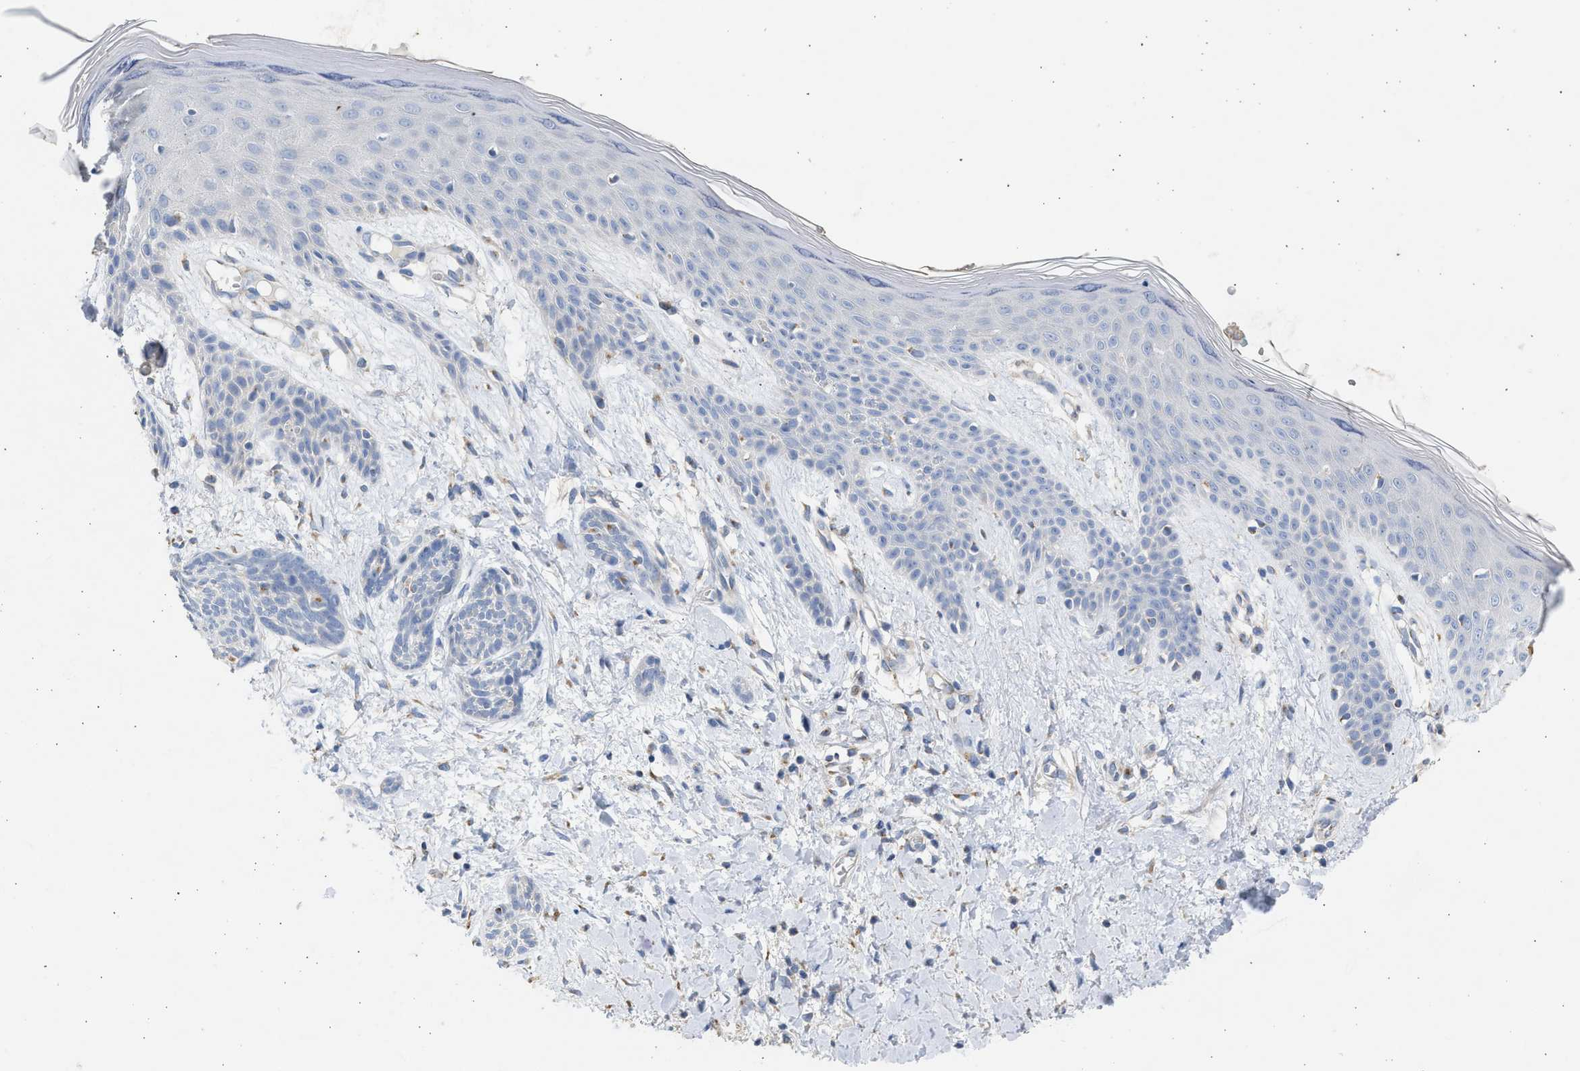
{"staining": {"intensity": "negative", "quantity": "none", "location": "none"}, "tissue": "skin cancer", "cell_type": "Tumor cells", "image_type": "cancer", "snomed": [{"axis": "morphology", "description": "Basal cell carcinoma"}, {"axis": "topography", "description": "Skin"}], "caption": "High magnification brightfield microscopy of skin cancer stained with DAB (brown) and counterstained with hematoxylin (blue): tumor cells show no significant staining. The staining was performed using DAB to visualize the protein expression in brown, while the nuclei were stained in blue with hematoxylin (Magnification: 20x).", "gene": "IPO8", "patient": {"sex": "female", "age": 59}}